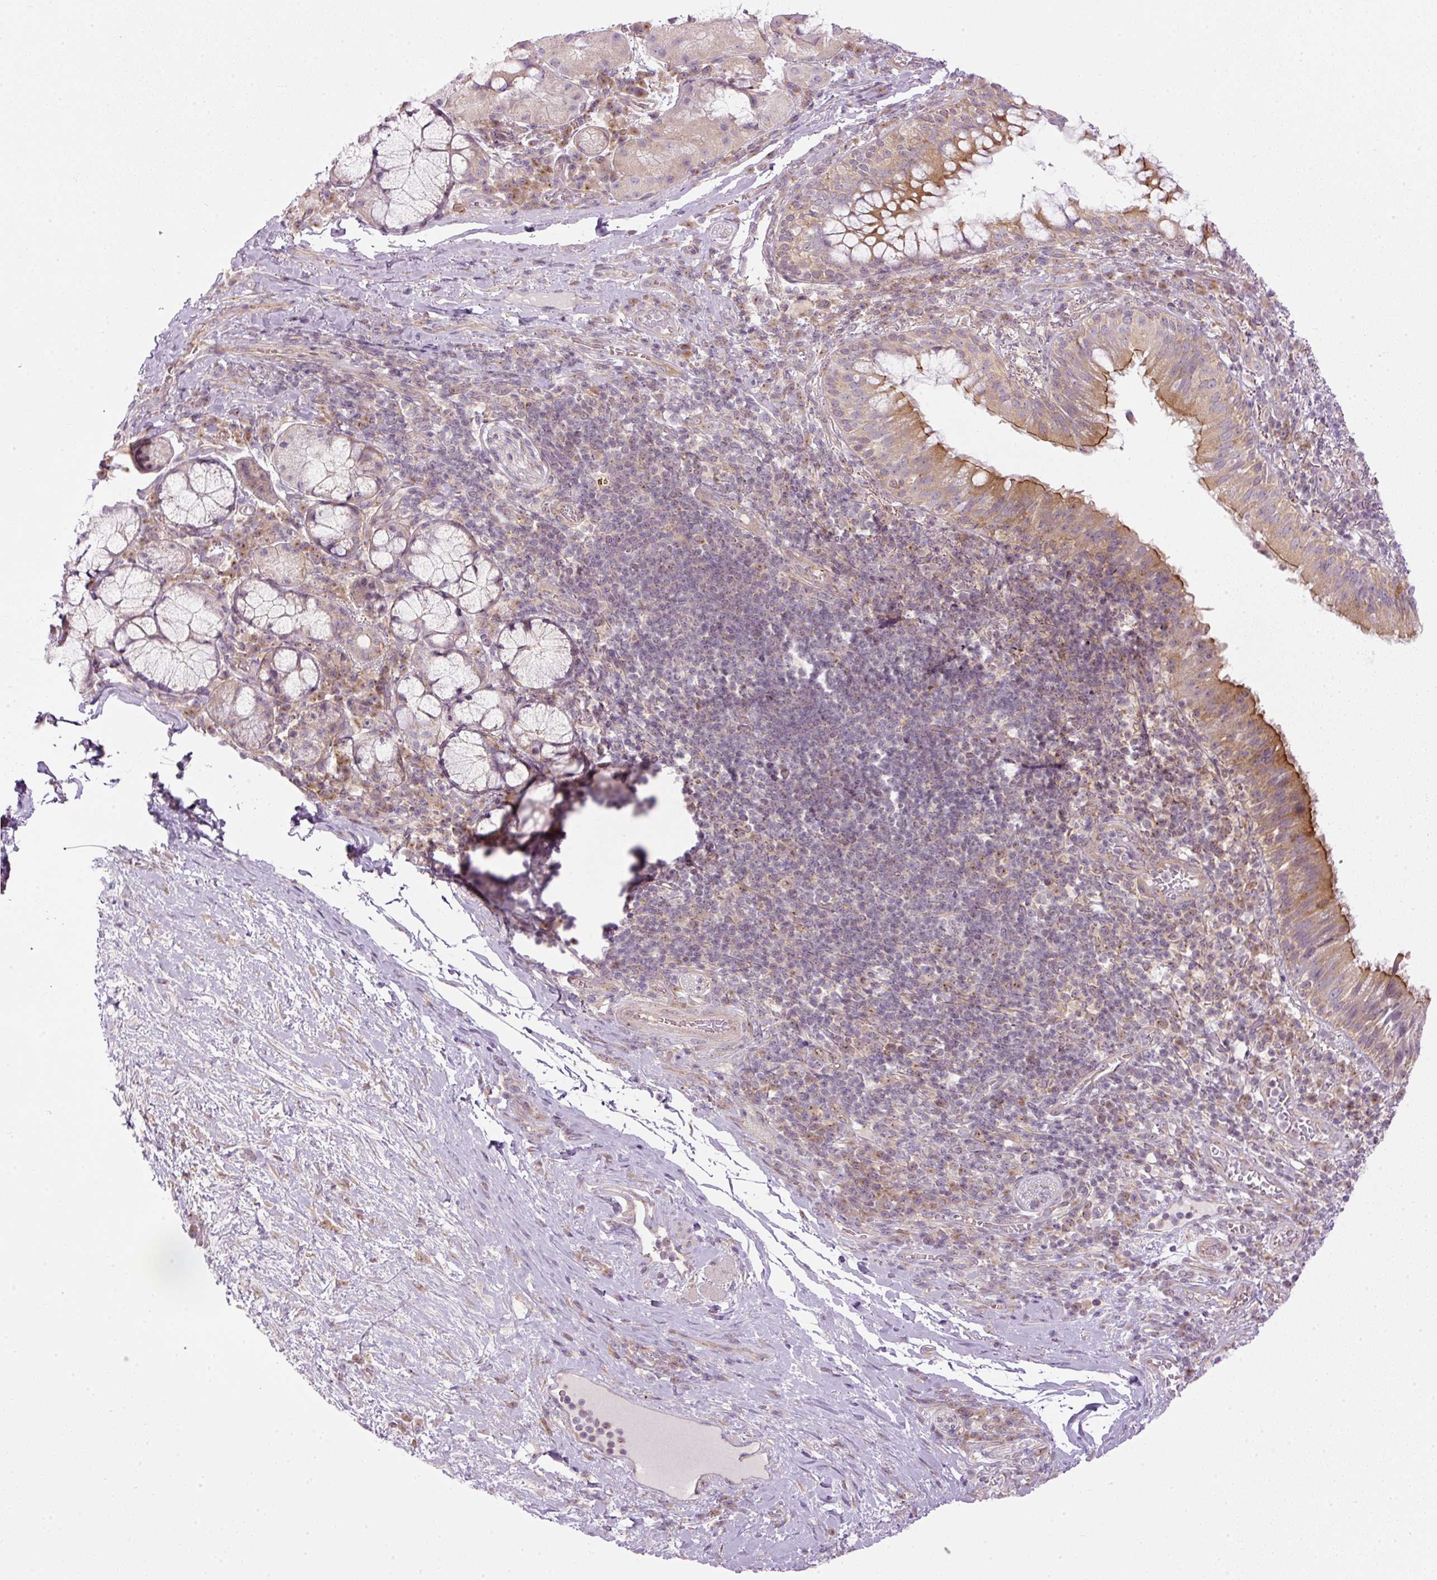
{"staining": {"intensity": "moderate", "quantity": ">75%", "location": "cytoplasmic/membranous"}, "tissue": "bronchus", "cell_type": "Respiratory epithelial cells", "image_type": "normal", "snomed": [{"axis": "morphology", "description": "Normal tissue, NOS"}, {"axis": "topography", "description": "Cartilage tissue"}, {"axis": "topography", "description": "Bronchus"}], "caption": "Benign bronchus demonstrates moderate cytoplasmic/membranous staining in about >75% of respiratory epithelial cells, visualized by immunohistochemistry. The staining was performed using DAB (3,3'-diaminobenzidine), with brown indicating positive protein expression. Nuclei are stained blue with hematoxylin.", "gene": "MZT2A", "patient": {"sex": "male", "age": 56}}